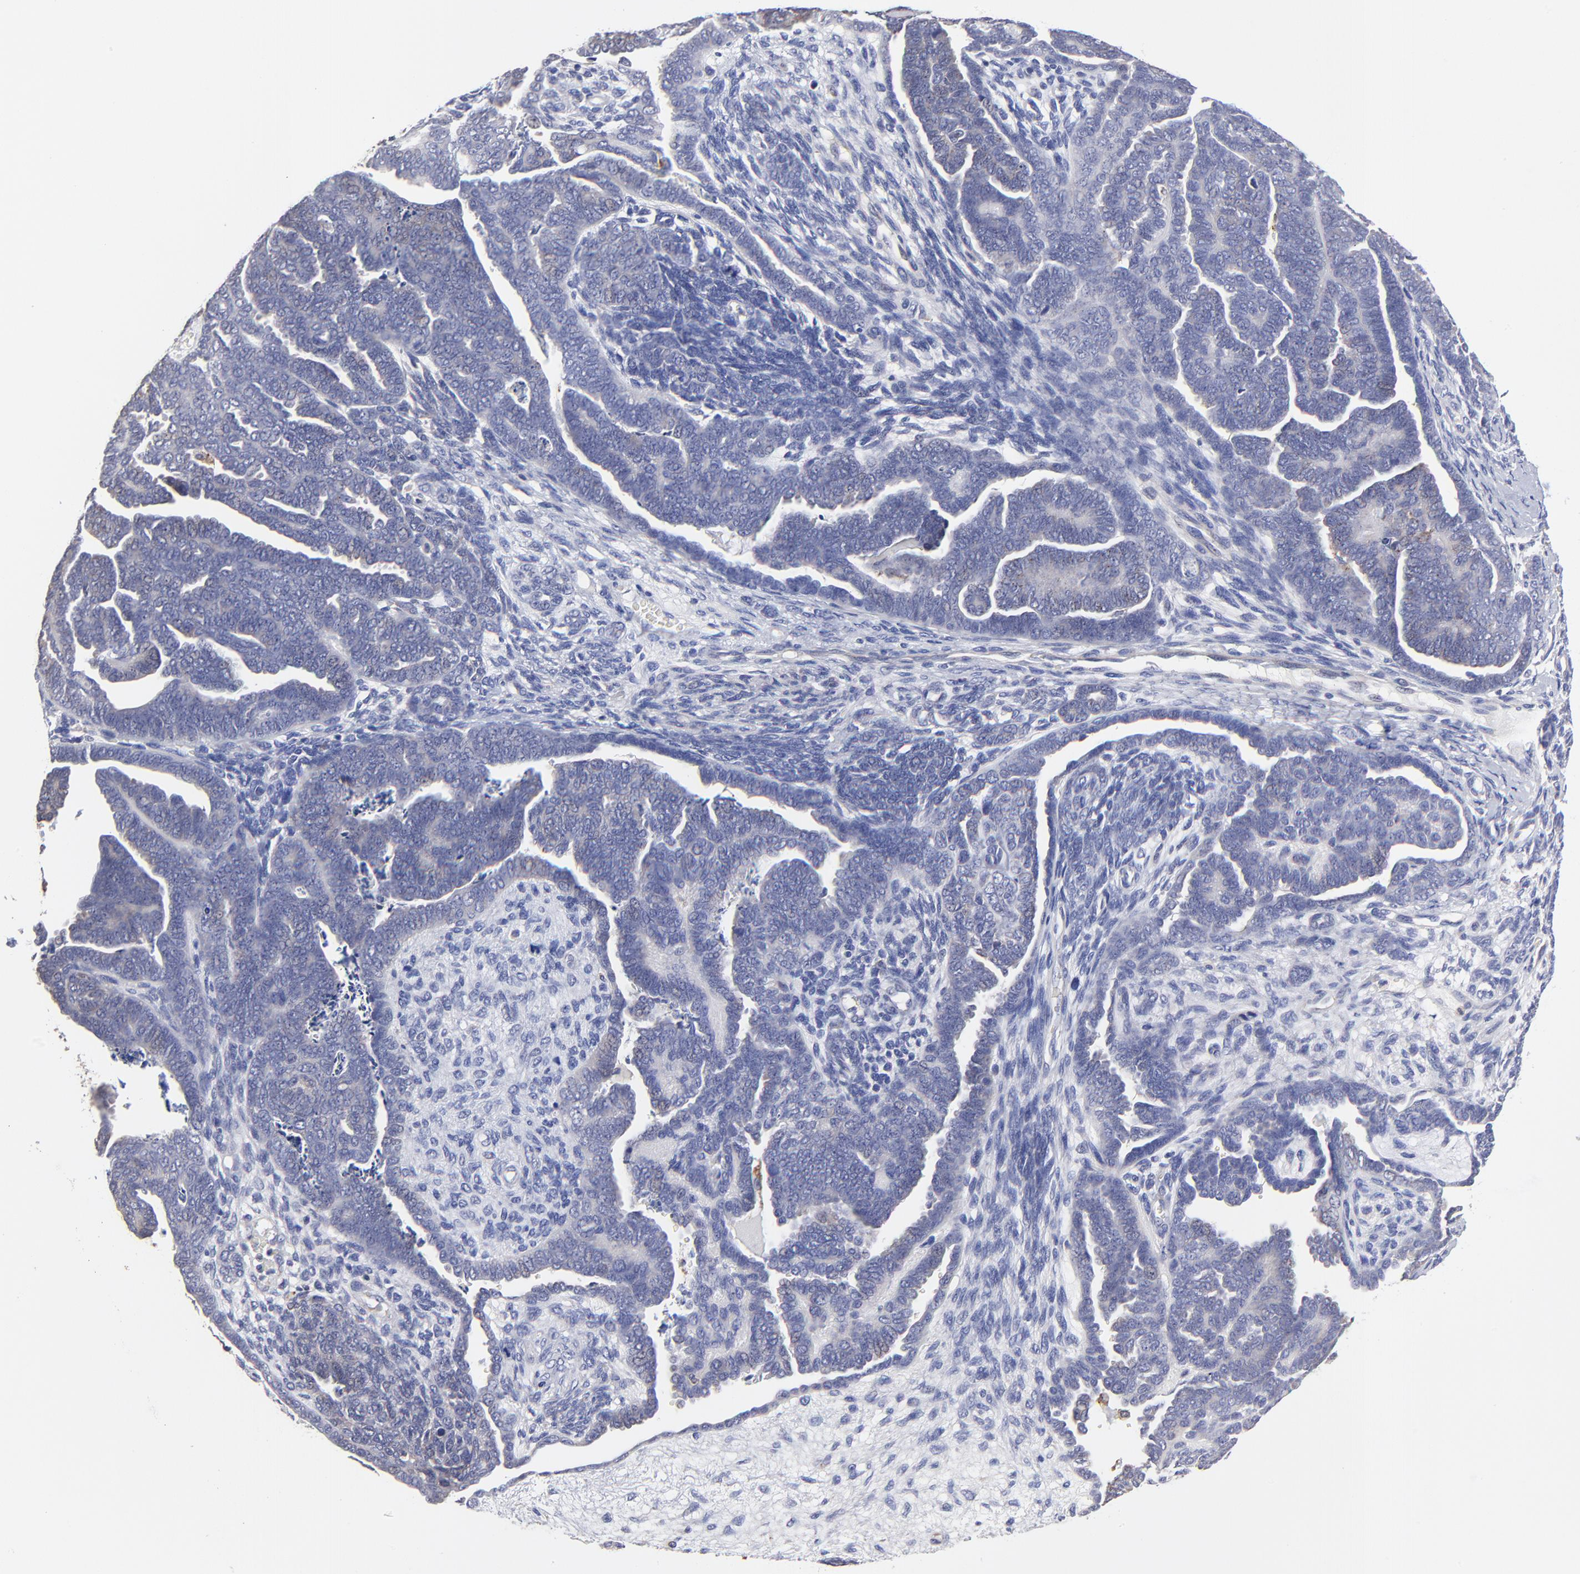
{"staining": {"intensity": "negative", "quantity": "none", "location": "none"}, "tissue": "endometrial cancer", "cell_type": "Tumor cells", "image_type": "cancer", "snomed": [{"axis": "morphology", "description": "Neoplasm, malignant, NOS"}, {"axis": "topography", "description": "Endometrium"}], "caption": "Immunohistochemistry photomicrograph of neoplastic tissue: human endometrial neoplasm (malignant) stained with DAB demonstrates no significant protein positivity in tumor cells.", "gene": "GCSAM", "patient": {"sex": "female", "age": 74}}